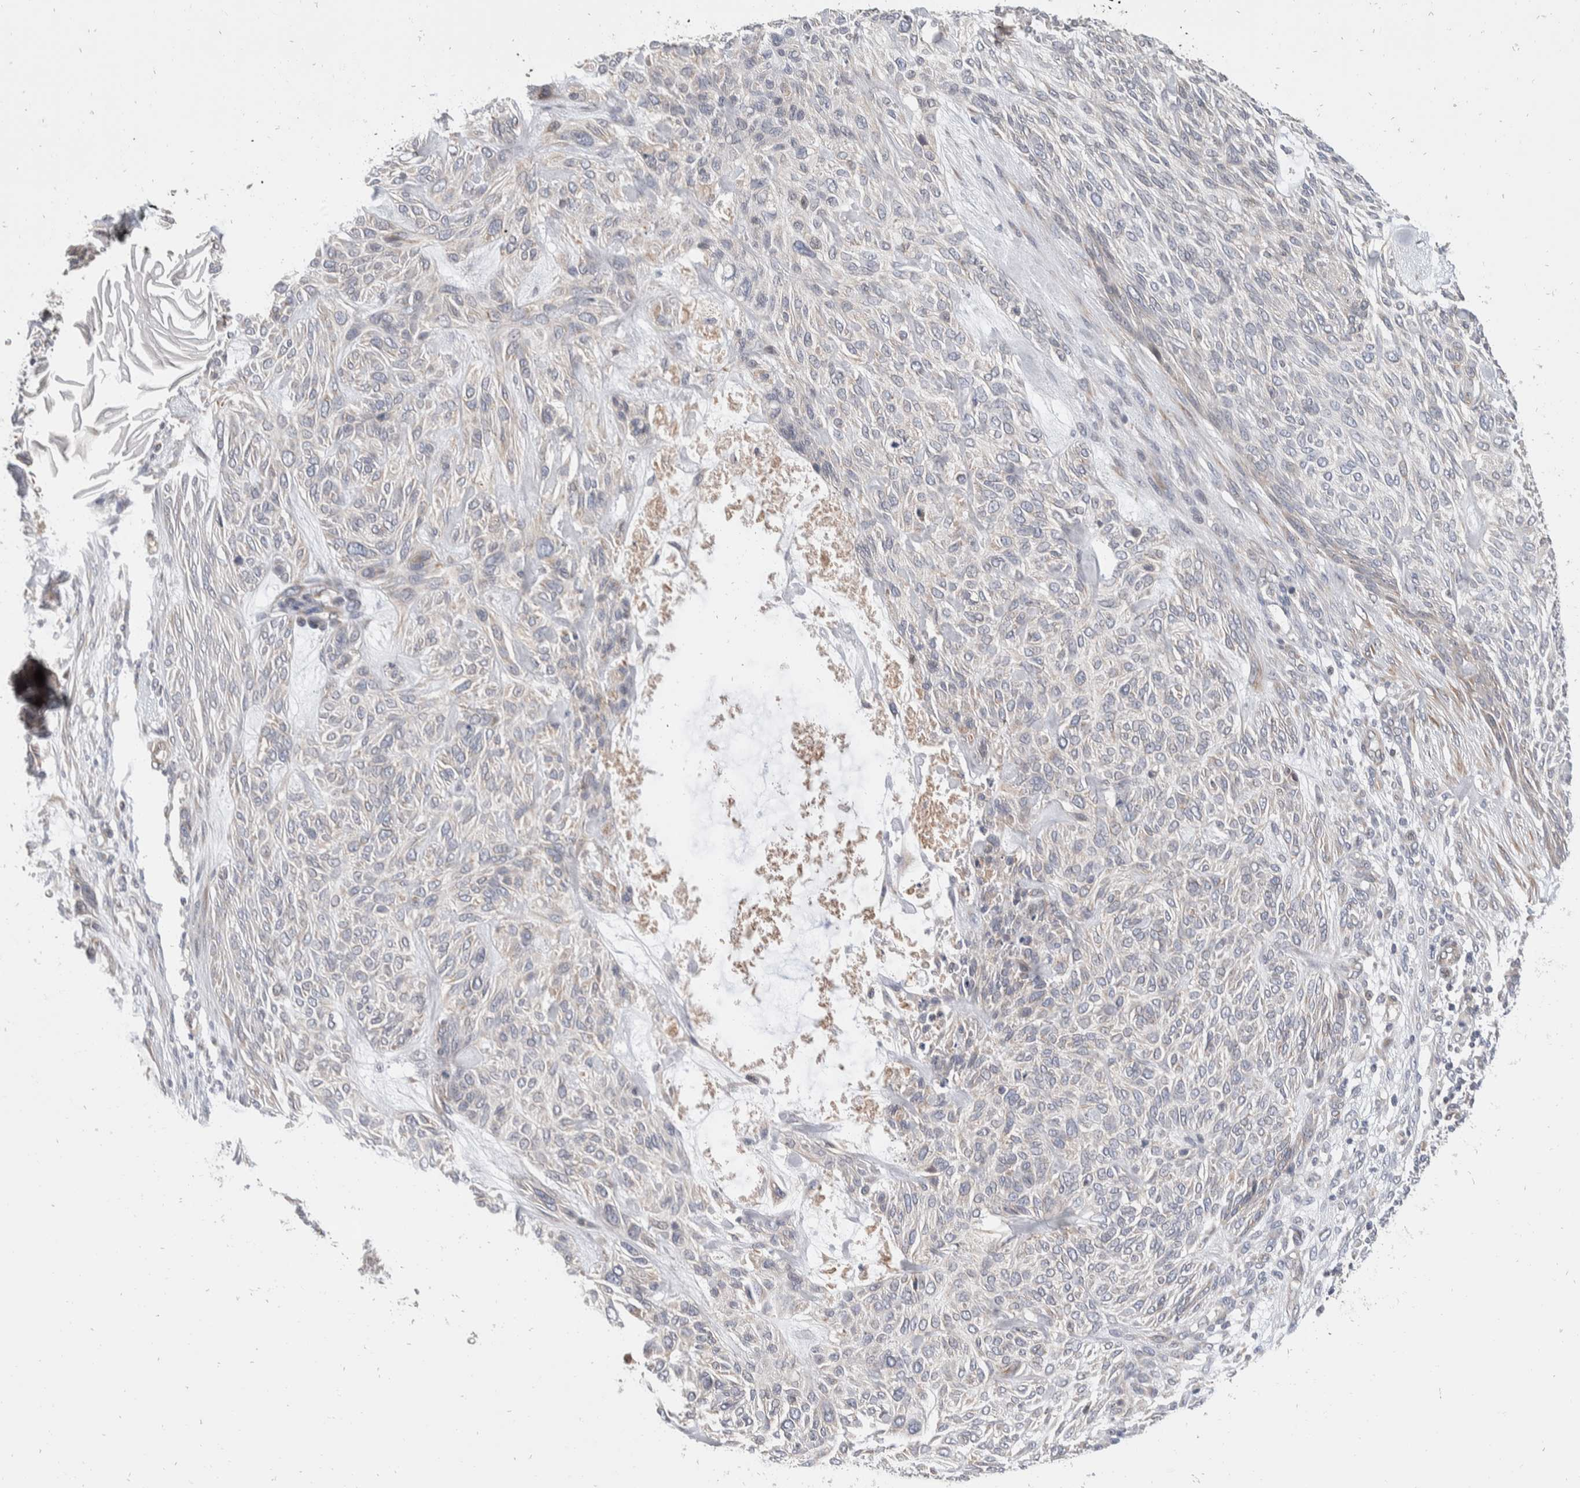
{"staining": {"intensity": "negative", "quantity": "none", "location": "none"}, "tissue": "skin cancer", "cell_type": "Tumor cells", "image_type": "cancer", "snomed": [{"axis": "morphology", "description": "Basal cell carcinoma"}, {"axis": "topography", "description": "Skin"}], "caption": "A high-resolution photomicrograph shows IHC staining of skin basal cell carcinoma, which demonstrates no significant expression in tumor cells.", "gene": "TMEM245", "patient": {"sex": "male", "age": 55}}